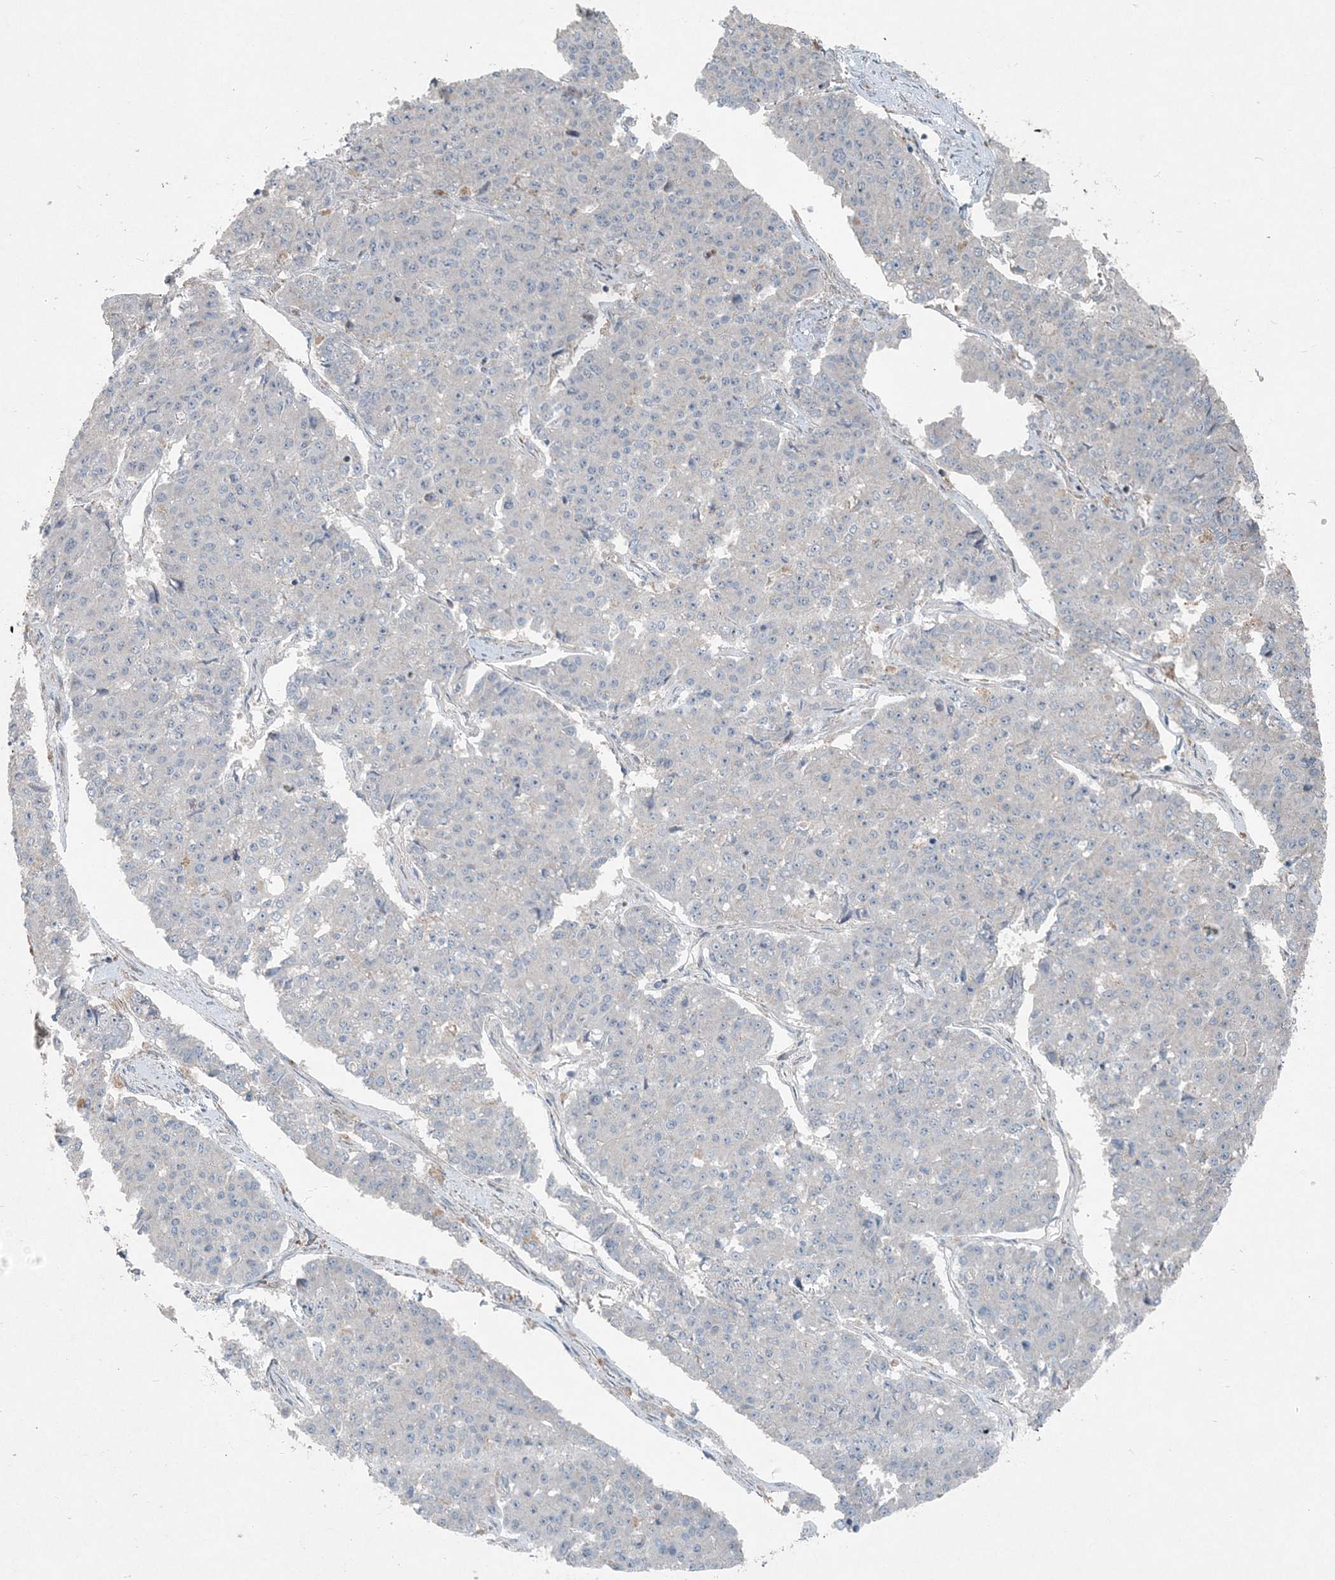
{"staining": {"intensity": "negative", "quantity": "none", "location": "none"}, "tissue": "pancreatic cancer", "cell_type": "Tumor cells", "image_type": "cancer", "snomed": [{"axis": "morphology", "description": "Adenocarcinoma, NOS"}, {"axis": "topography", "description": "Pancreas"}], "caption": "A histopathology image of human pancreatic cancer is negative for staining in tumor cells. The staining was performed using DAB (3,3'-diaminobenzidine) to visualize the protein expression in brown, while the nuclei were stained in blue with hematoxylin (Magnification: 20x).", "gene": "INTU", "patient": {"sex": "male", "age": 50}}